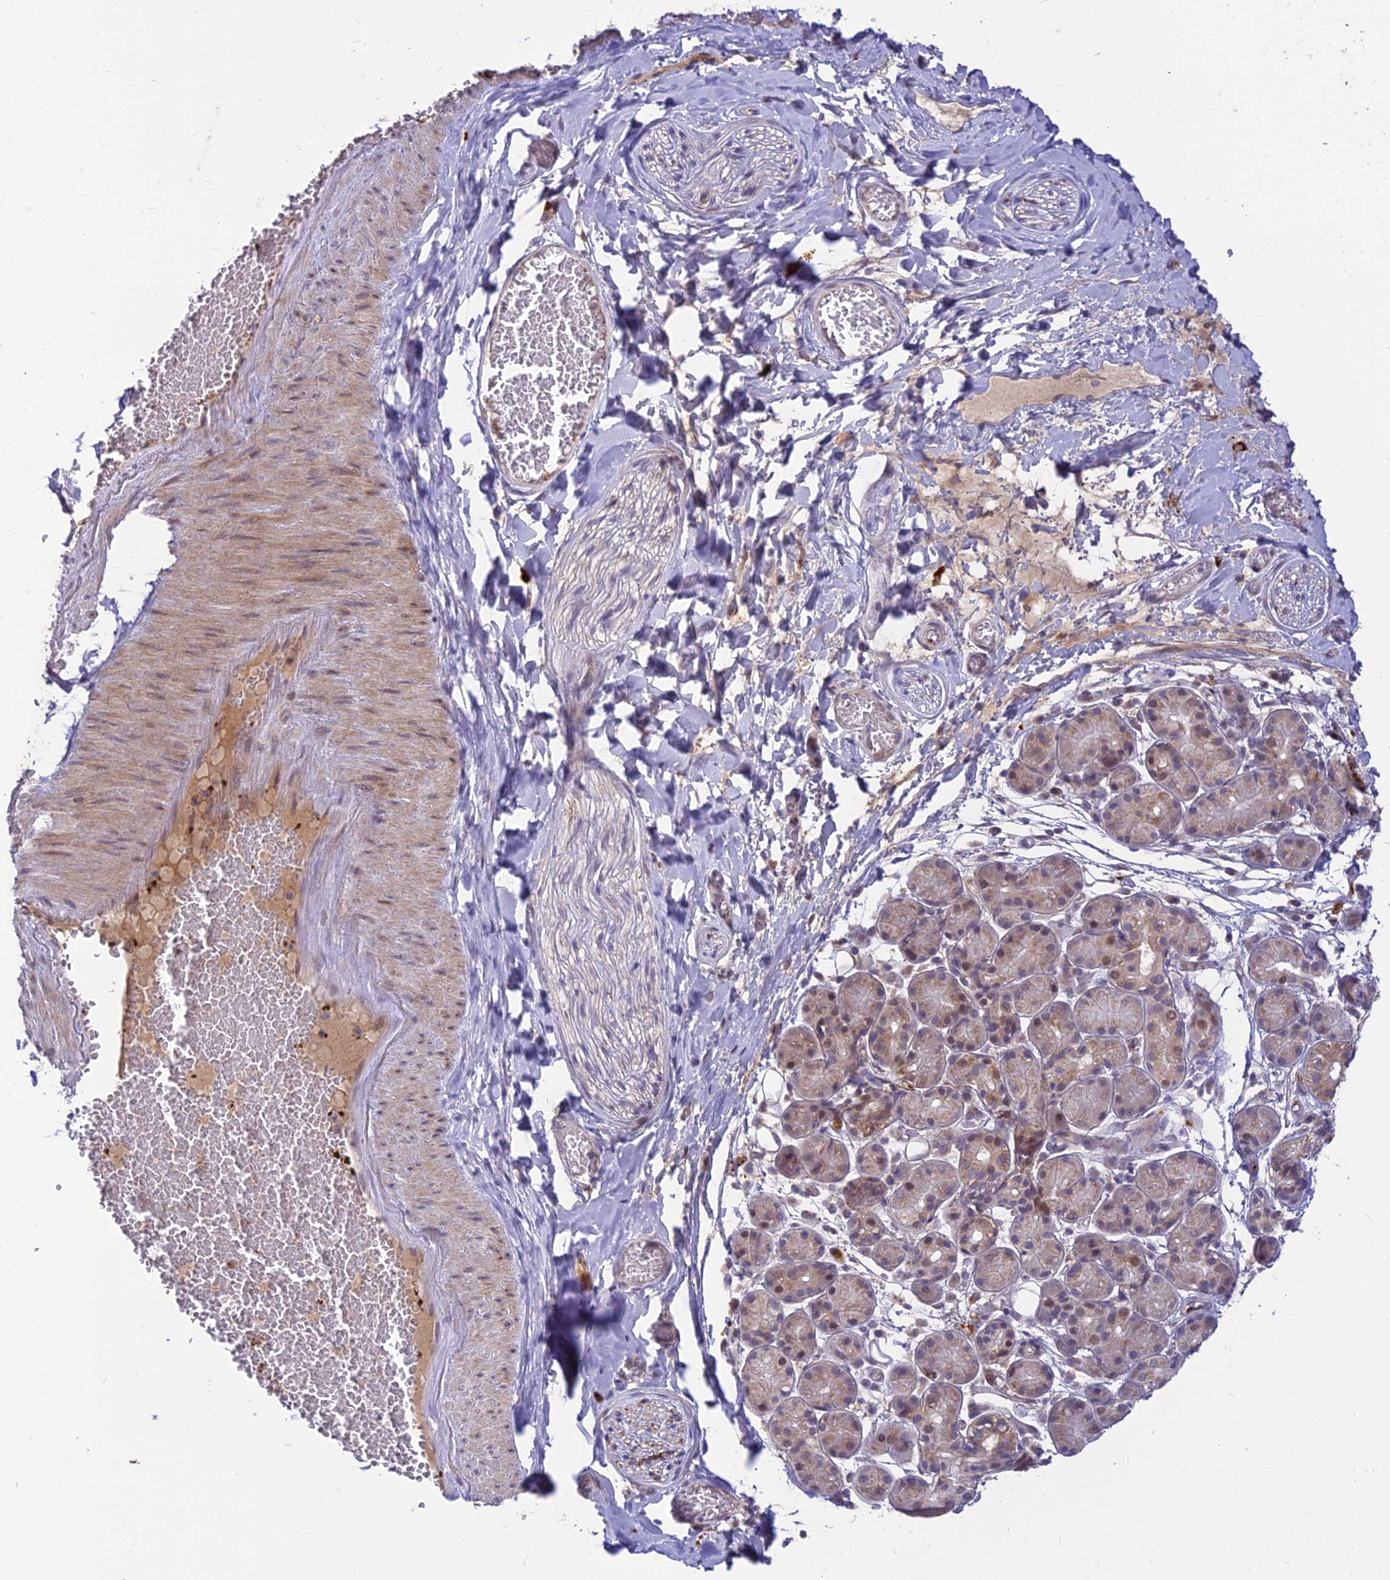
{"staining": {"intensity": "negative", "quantity": "none", "location": "none"}, "tissue": "adipose tissue", "cell_type": "Adipocytes", "image_type": "normal", "snomed": [{"axis": "morphology", "description": "Normal tissue, NOS"}, {"axis": "topography", "description": "Salivary gland"}, {"axis": "topography", "description": "Peripheral nerve tissue"}], "caption": "This is an IHC histopathology image of normal human adipose tissue. There is no staining in adipocytes.", "gene": "ASPDH", "patient": {"sex": "male", "age": 62}}